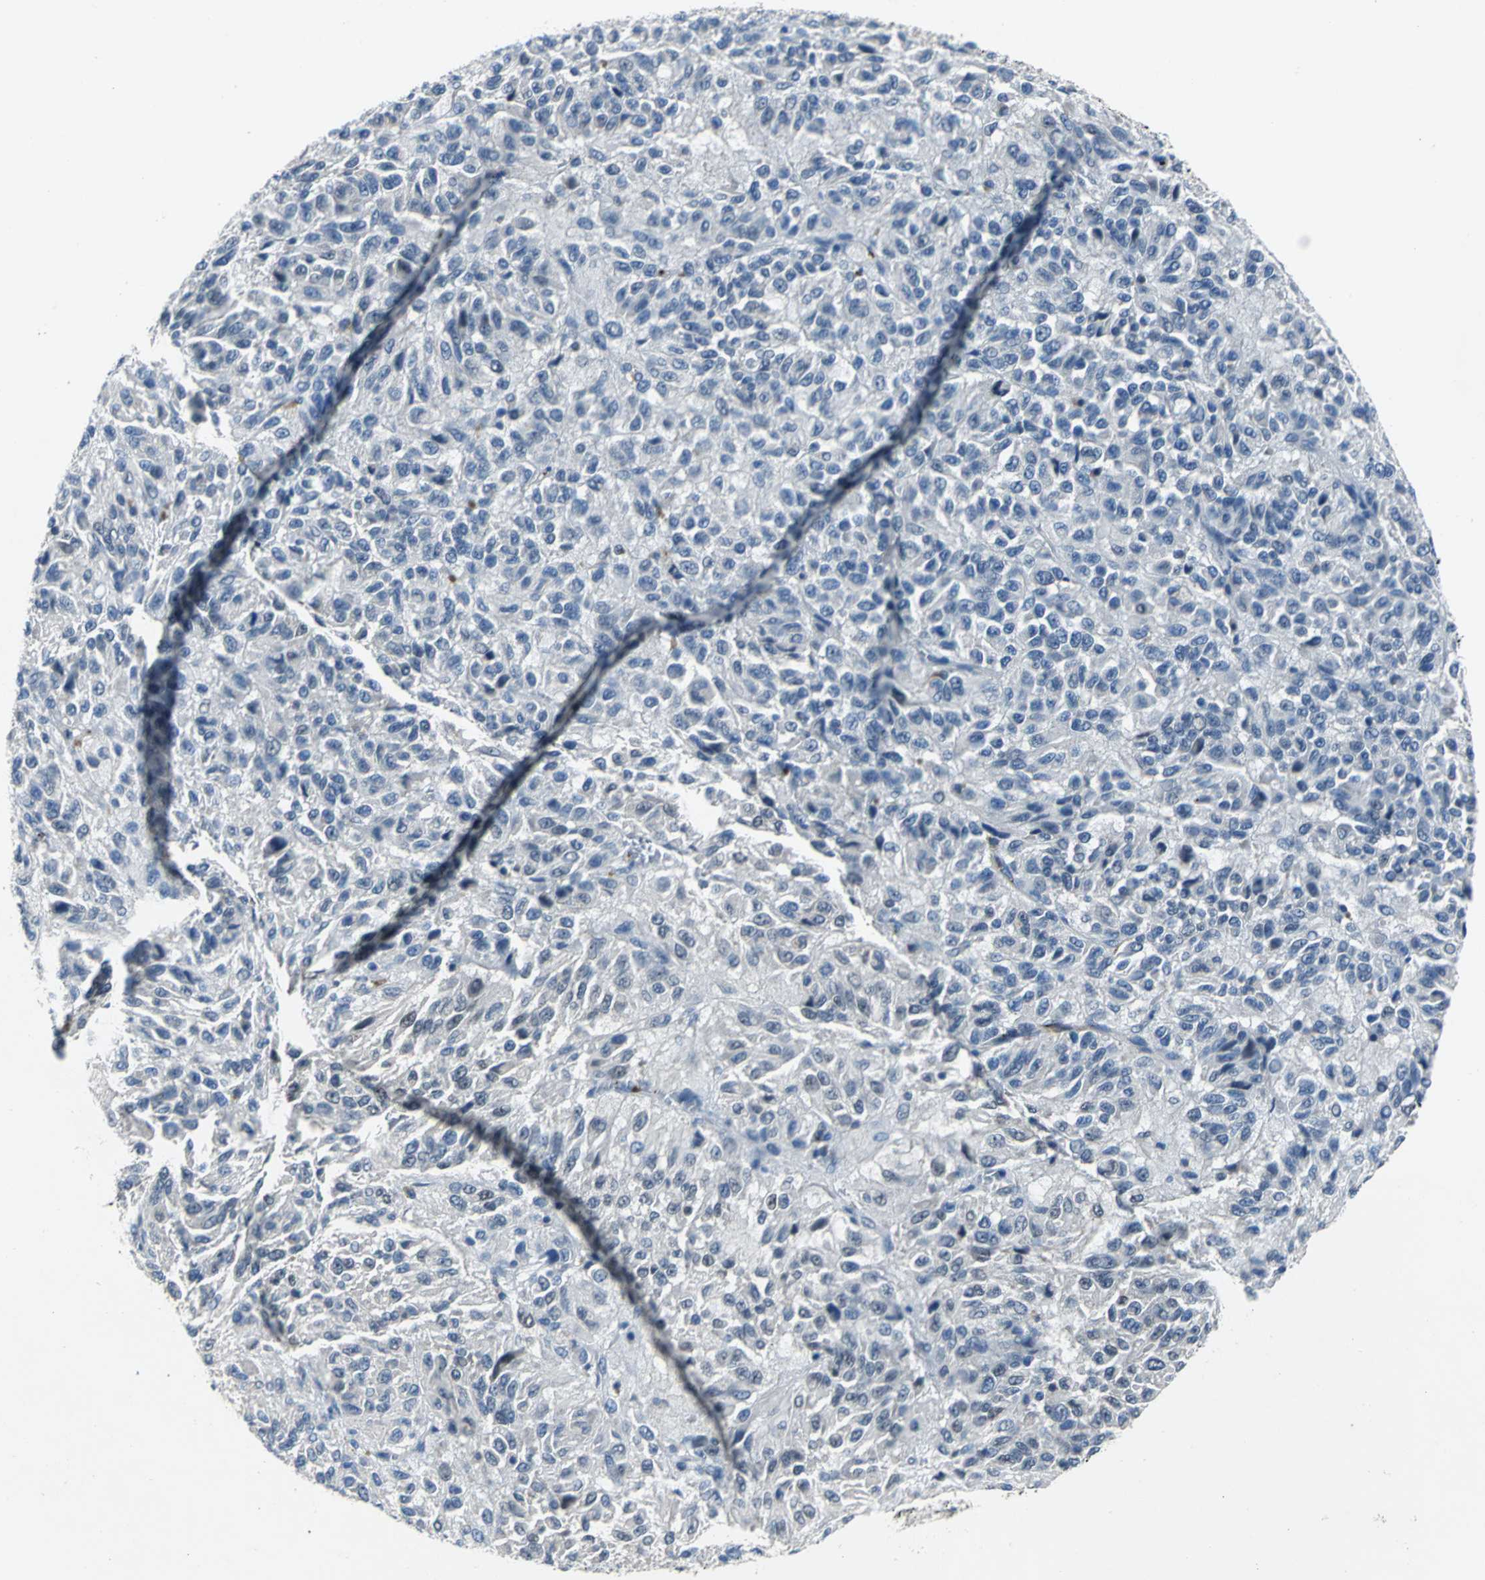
{"staining": {"intensity": "negative", "quantity": "none", "location": "none"}, "tissue": "melanoma", "cell_type": "Tumor cells", "image_type": "cancer", "snomed": [{"axis": "morphology", "description": "Malignant melanoma, Metastatic site"}, {"axis": "topography", "description": "Lung"}], "caption": "Immunohistochemistry (IHC) histopathology image of neoplastic tissue: human melanoma stained with DAB exhibits no significant protein expression in tumor cells.", "gene": "SELP", "patient": {"sex": "male", "age": 64}}